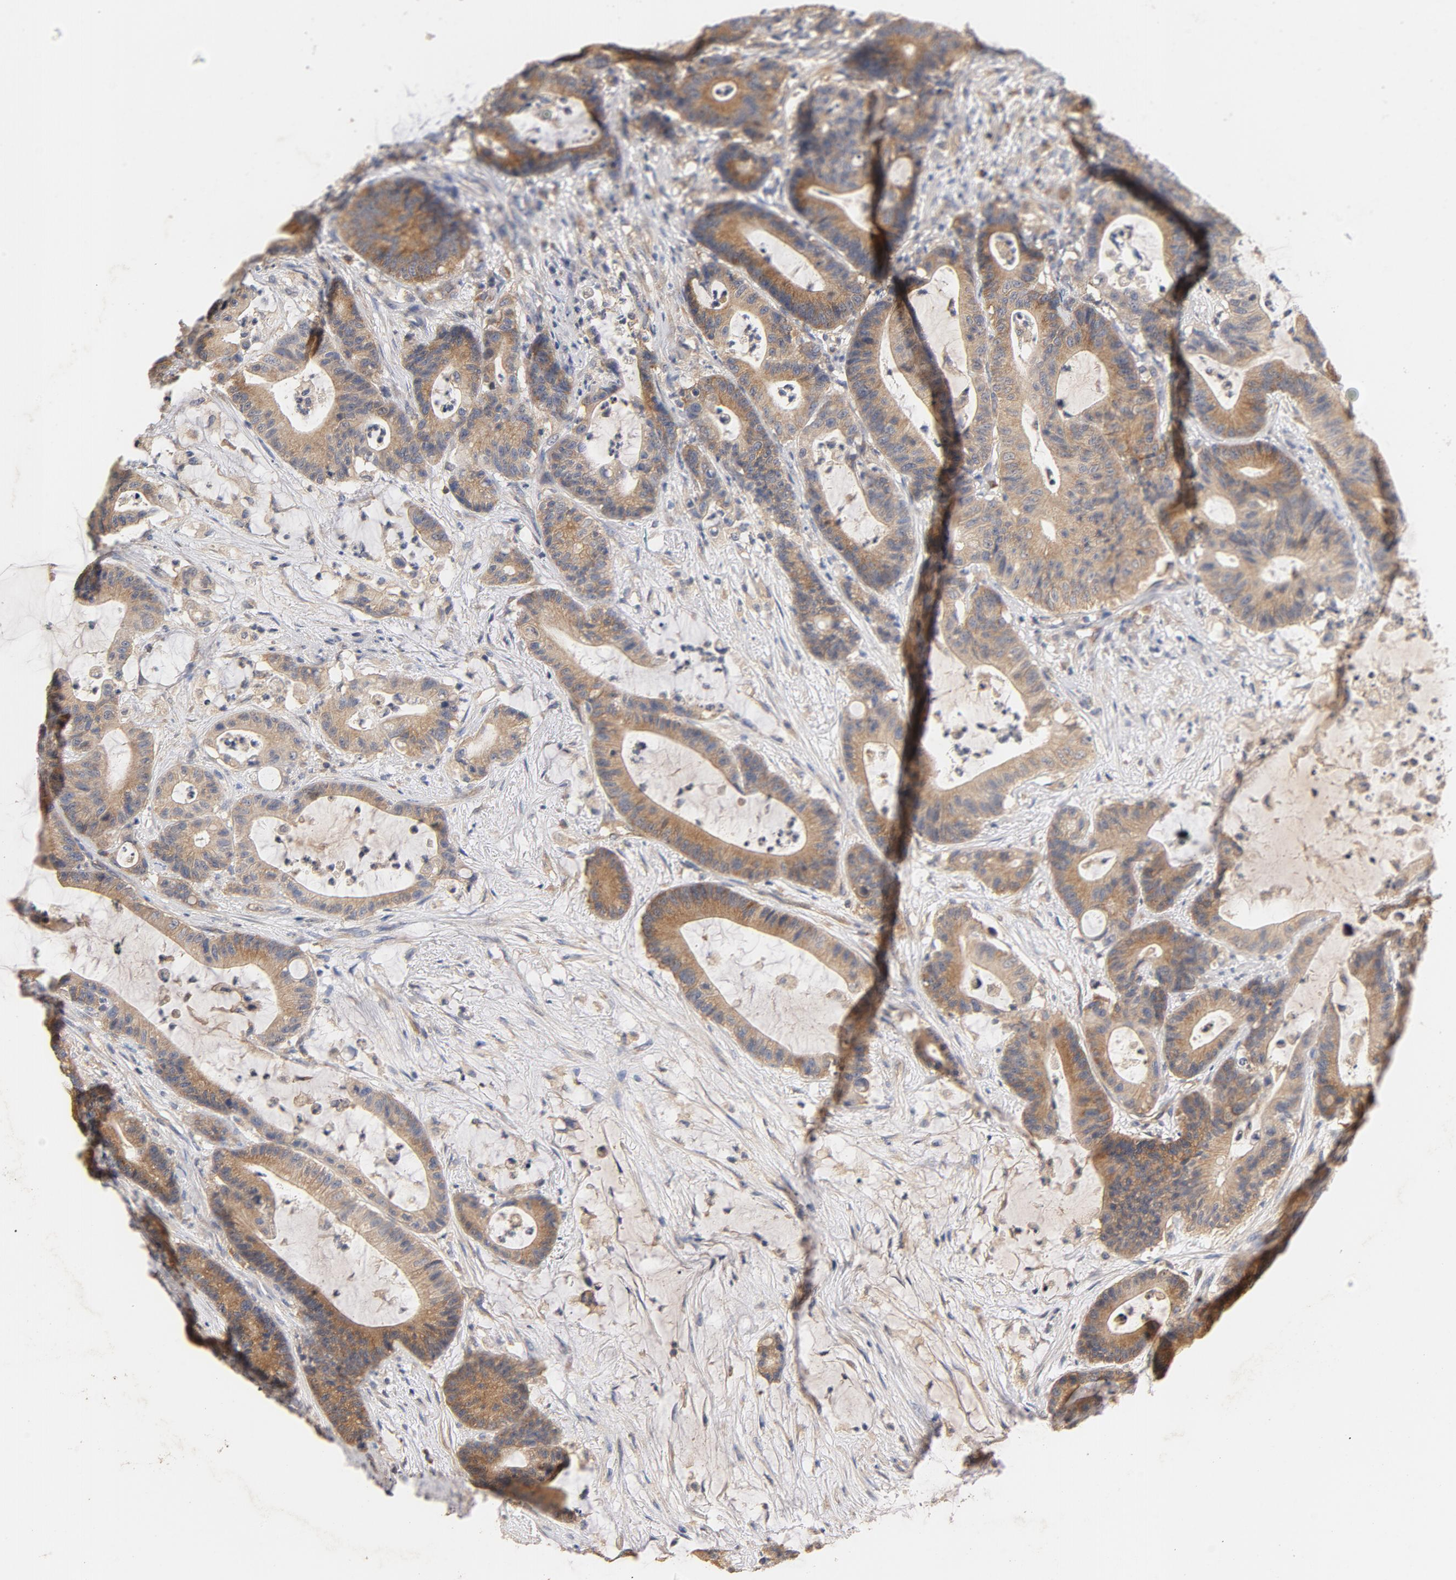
{"staining": {"intensity": "moderate", "quantity": ">75%", "location": "cytoplasmic/membranous"}, "tissue": "colorectal cancer", "cell_type": "Tumor cells", "image_type": "cancer", "snomed": [{"axis": "morphology", "description": "Adenocarcinoma, NOS"}, {"axis": "topography", "description": "Colon"}], "caption": "A medium amount of moderate cytoplasmic/membranous staining is appreciated in approximately >75% of tumor cells in colorectal adenocarcinoma tissue. (DAB (3,3'-diaminobenzidine) IHC with brightfield microscopy, high magnification).", "gene": "DDX6", "patient": {"sex": "female", "age": 84}}